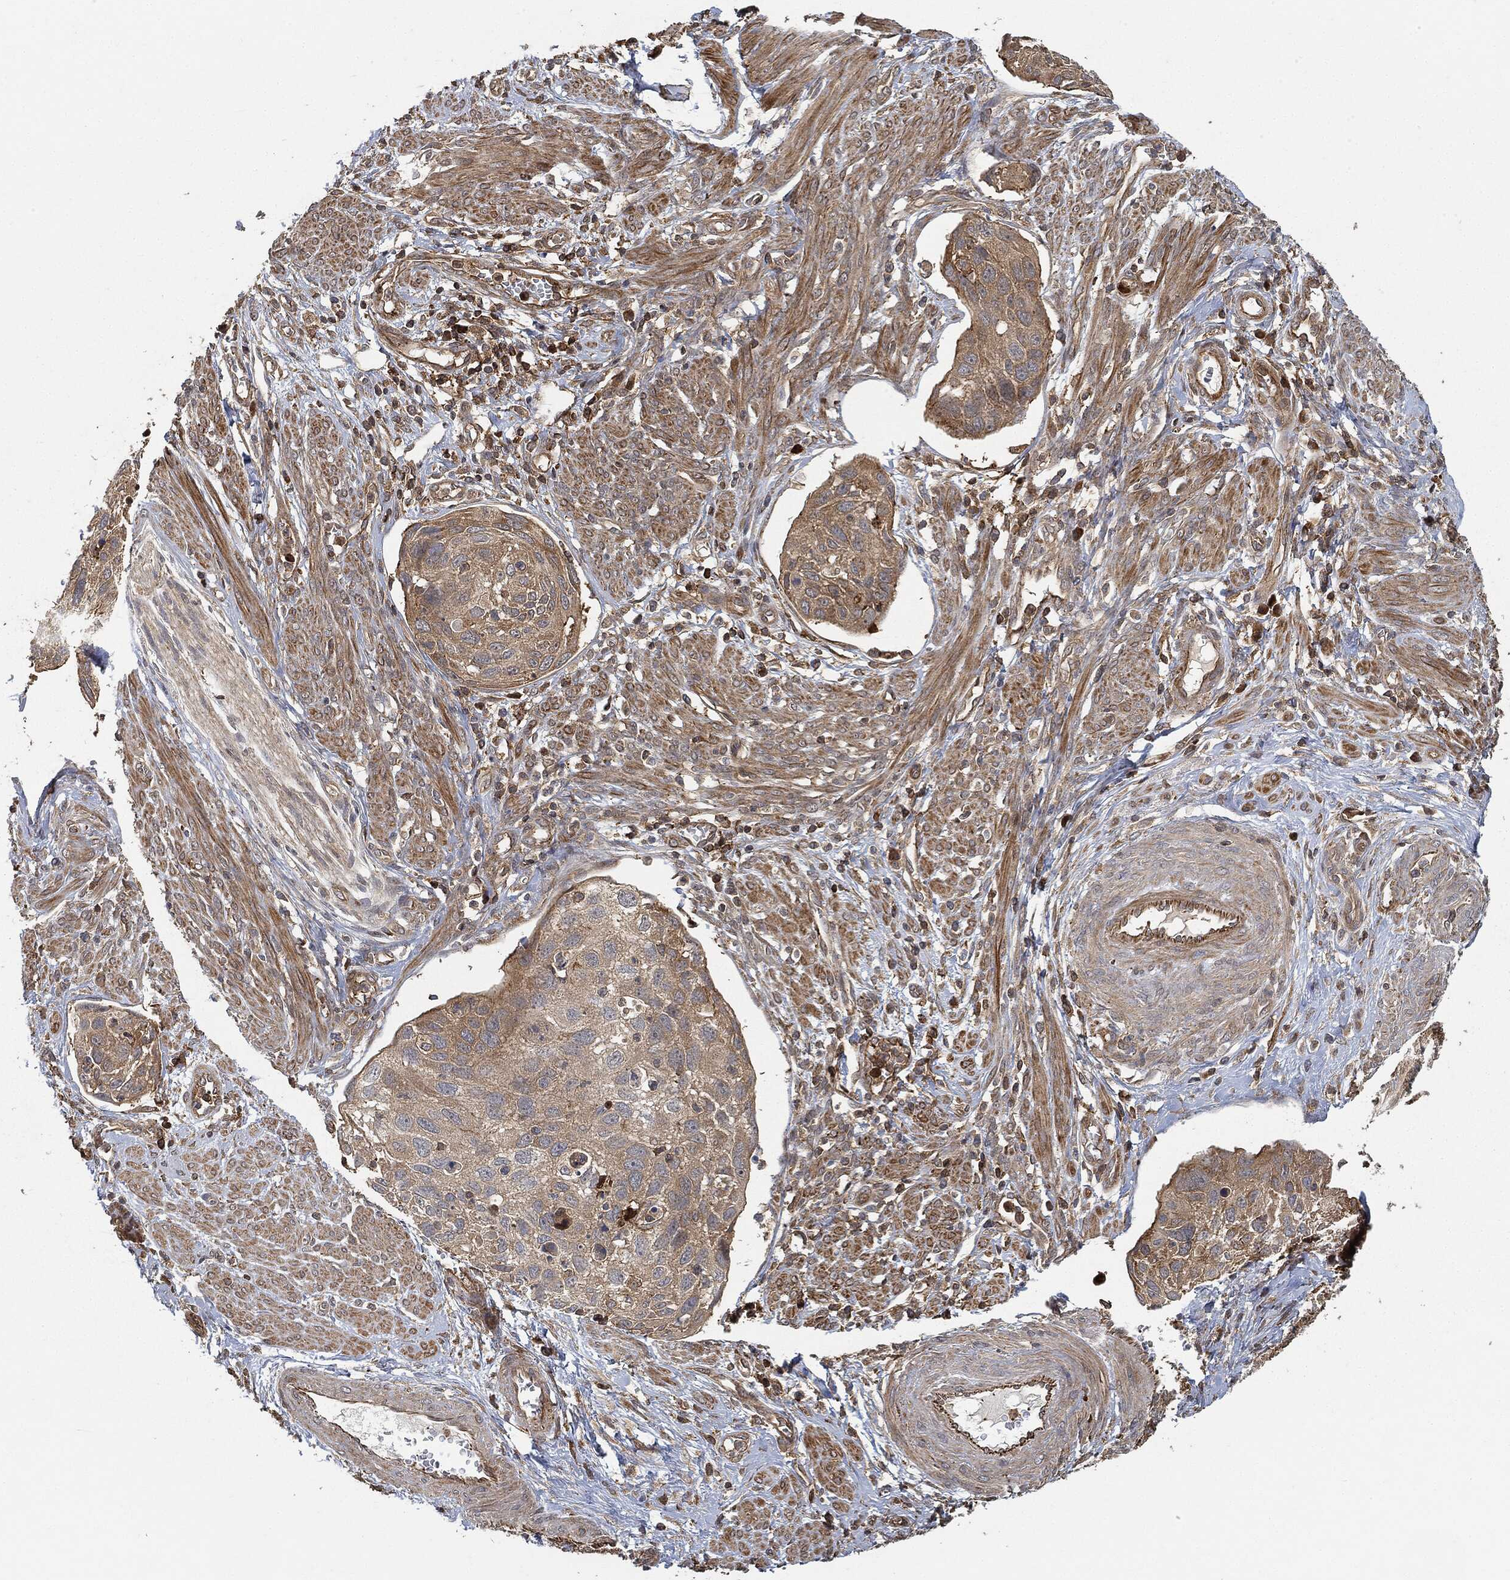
{"staining": {"intensity": "moderate", "quantity": "<25%", "location": "cytoplasmic/membranous"}, "tissue": "cervical cancer", "cell_type": "Tumor cells", "image_type": "cancer", "snomed": [{"axis": "morphology", "description": "Squamous cell carcinoma, NOS"}, {"axis": "topography", "description": "Cervix"}], "caption": "A micrograph of human squamous cell carcinoma (cervical) stained for a protein shows moderate cytoplasmic/membranous brown staining in tumor cells.", "gene": "TPT1", "patient": {"sex": "female", "age": 70}}